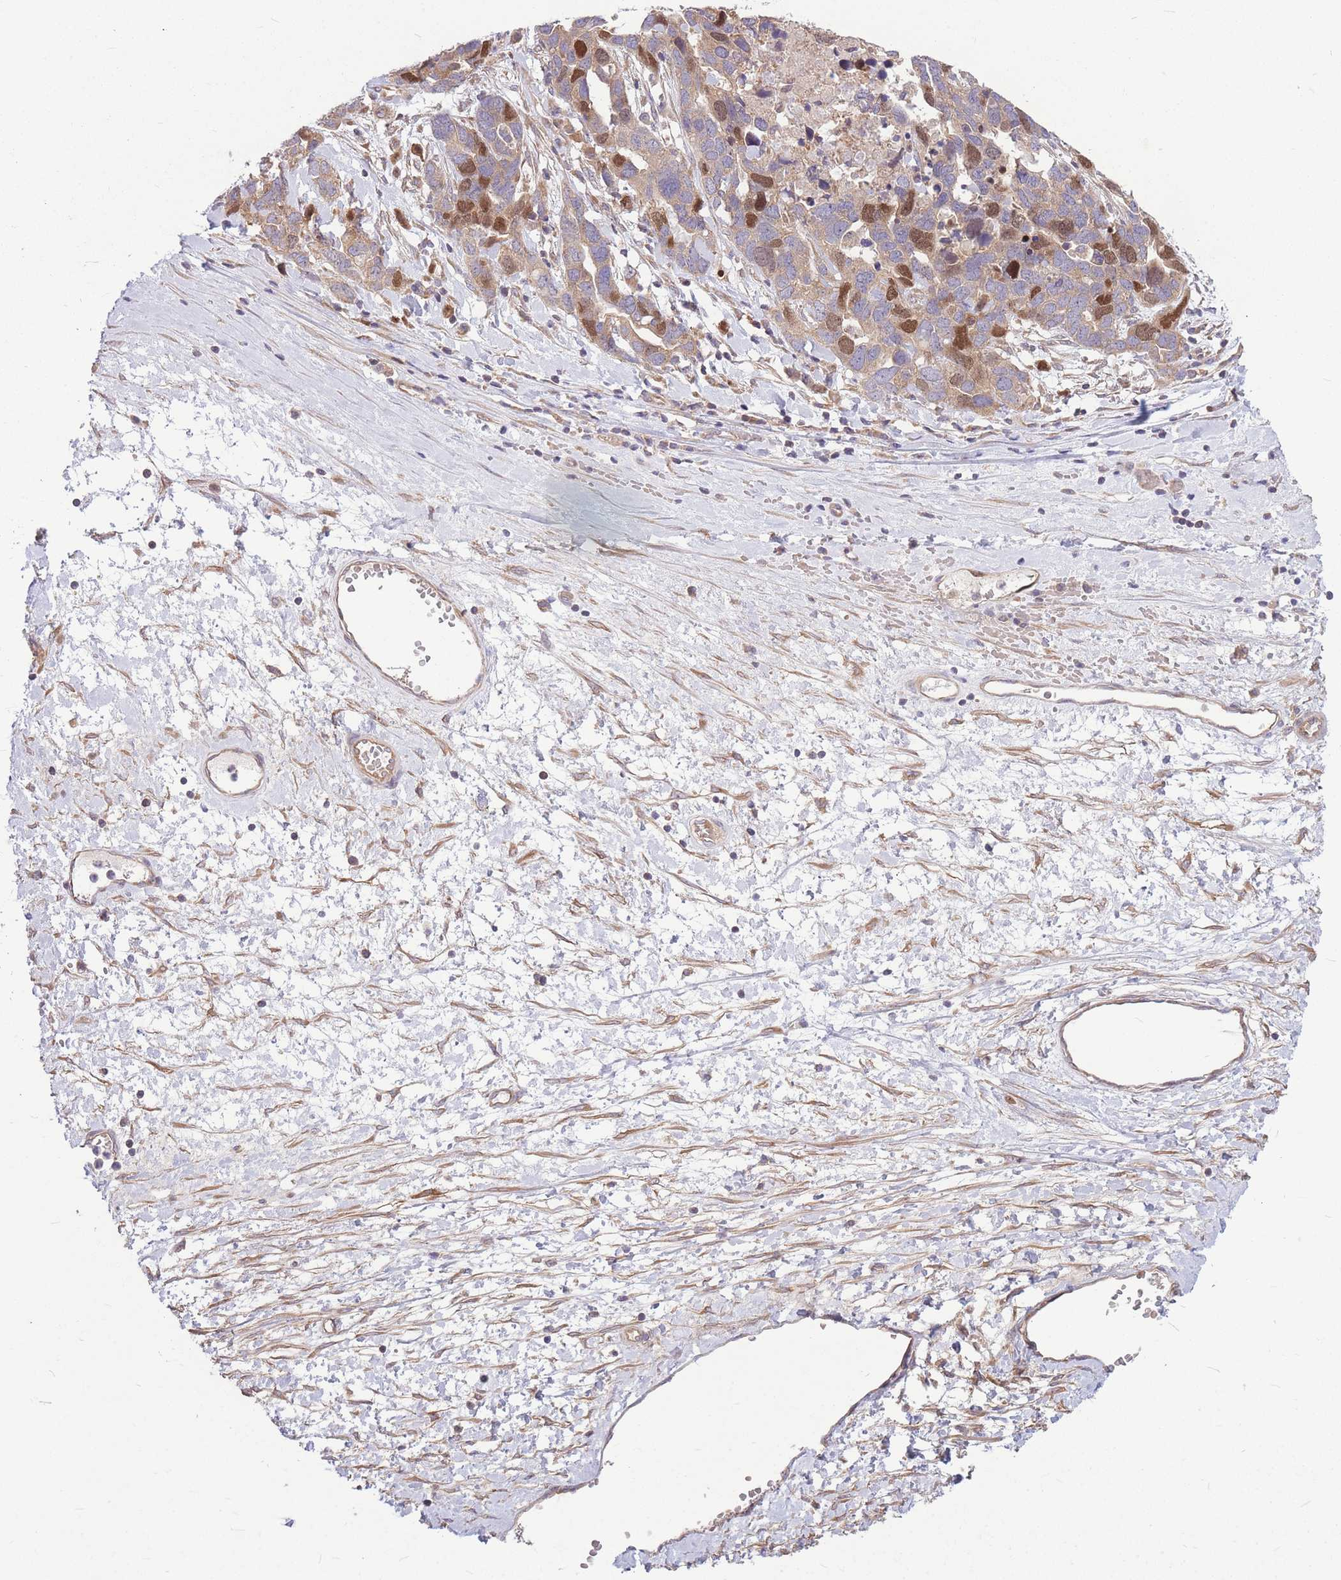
{"staining": {"intensity": "strong", "quantity": "<25%", "location": "nuclear"}, "tissue": "ovarian cancer", "cell_type": "Tumor cells", "image_type": "cancer", "snomed": [{"axis": "morphology", "description": "Cystadenocarcinoma, serous, NOS"}, {"axis": "topography", "description": "Ovary"}], "caption": "This image demonstrates immunohistochemistry (IHC) staining of ovarian cancer, with medium strong nuclear expression in approximately <25% of tumor cells.", "gene": "GMNN", "patient": {"sex": "female", "age": 54}}